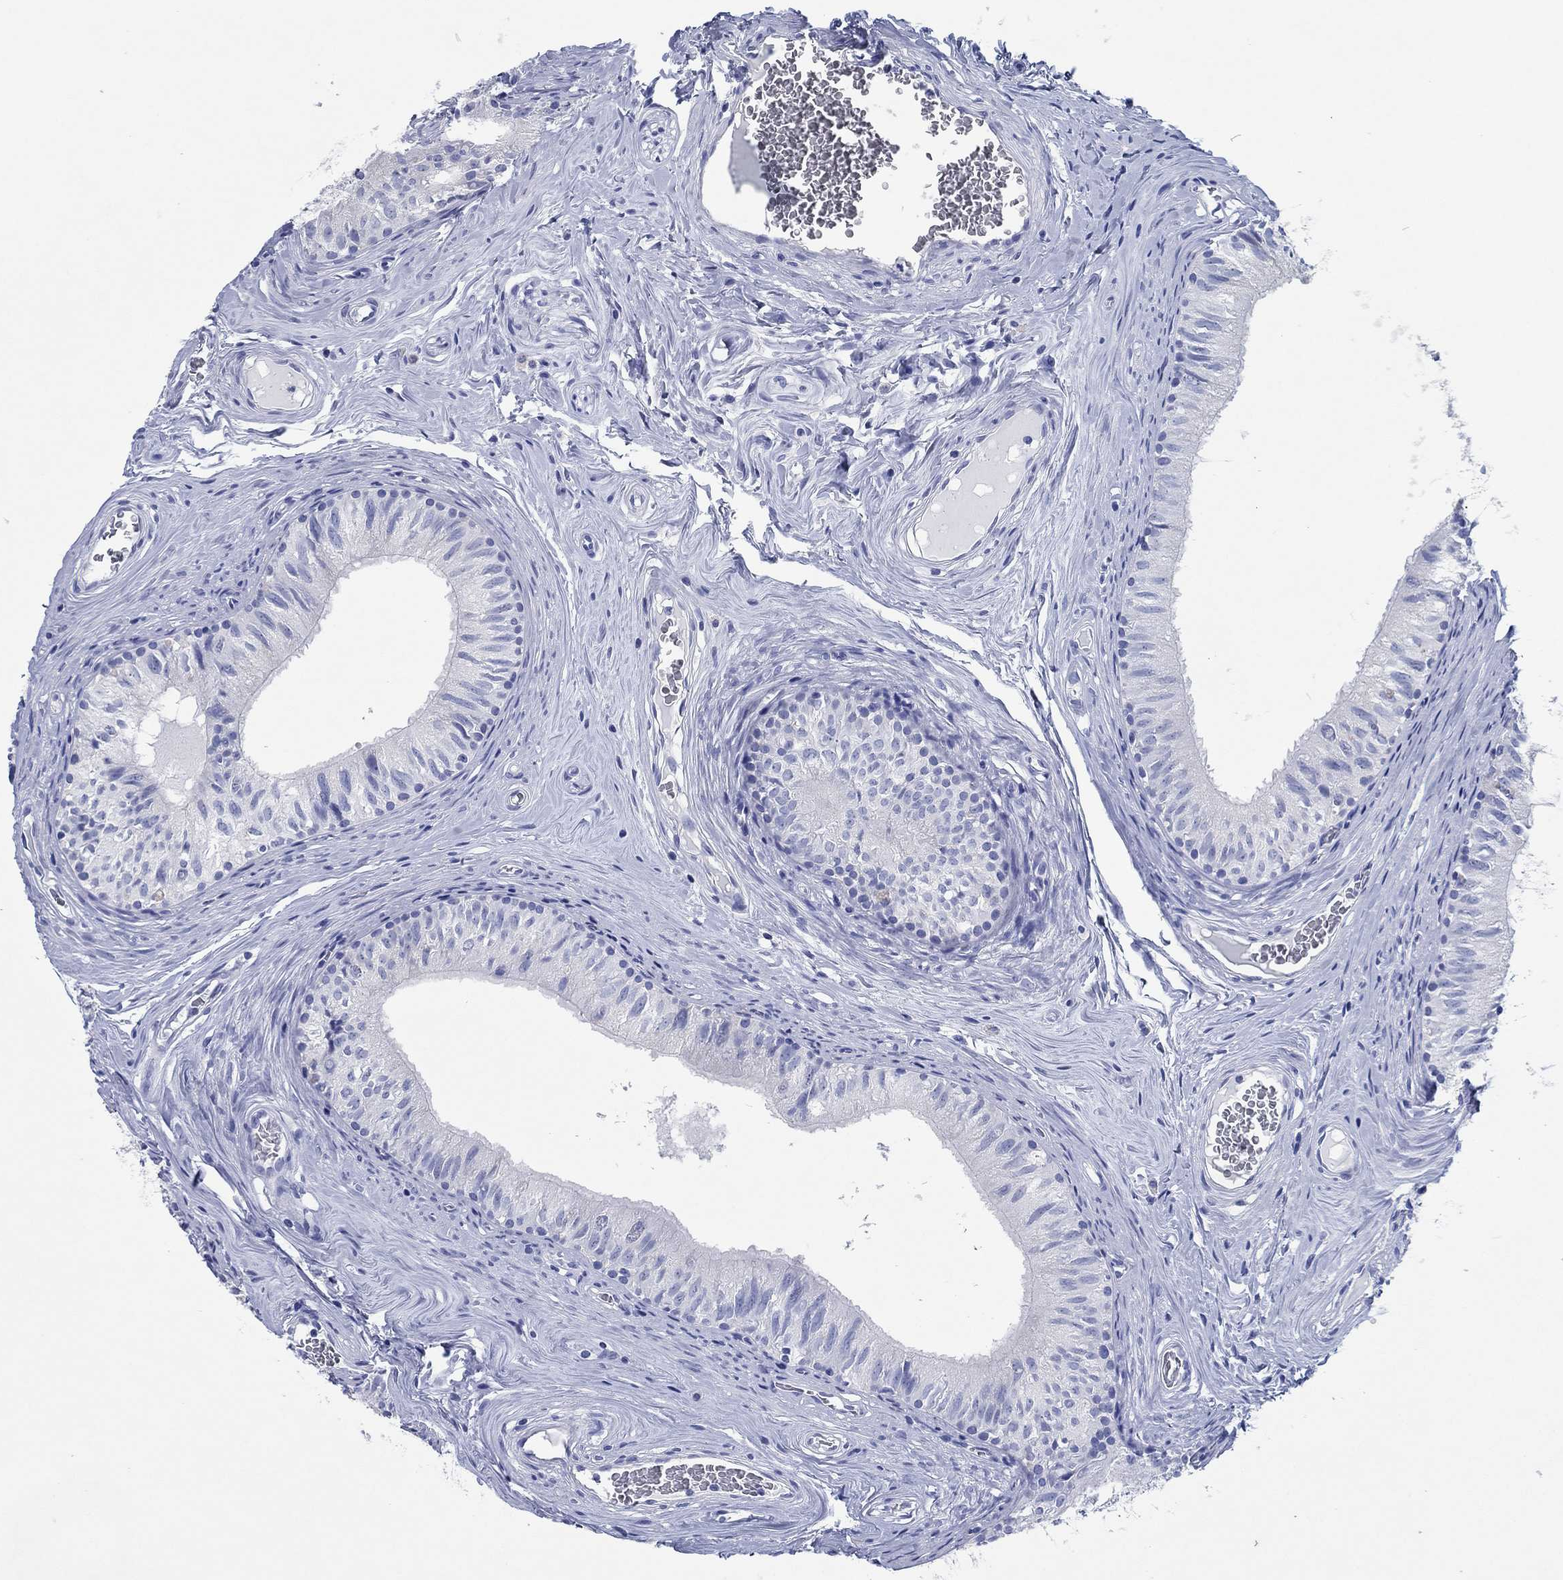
{"staining": {"intensity": "negative", "quantity": "none", "location": "none"}, "tissue": "epididymis", "cell_type": "Glandular cells", "image_type": "normal", "snomed": [{"axis": "morphology", "description": "Normal tissue, NOS"}, {"axis": "topography", "description": "Epididymis"}], "caption": "Glandular cells show no significant protein staining in unremarkable epididymis. (Brightfield microscopy of DAB immunohistochemistry at high magnification).", "gene": "HCRT", "patient": {"sex": "male", "age": 52}}